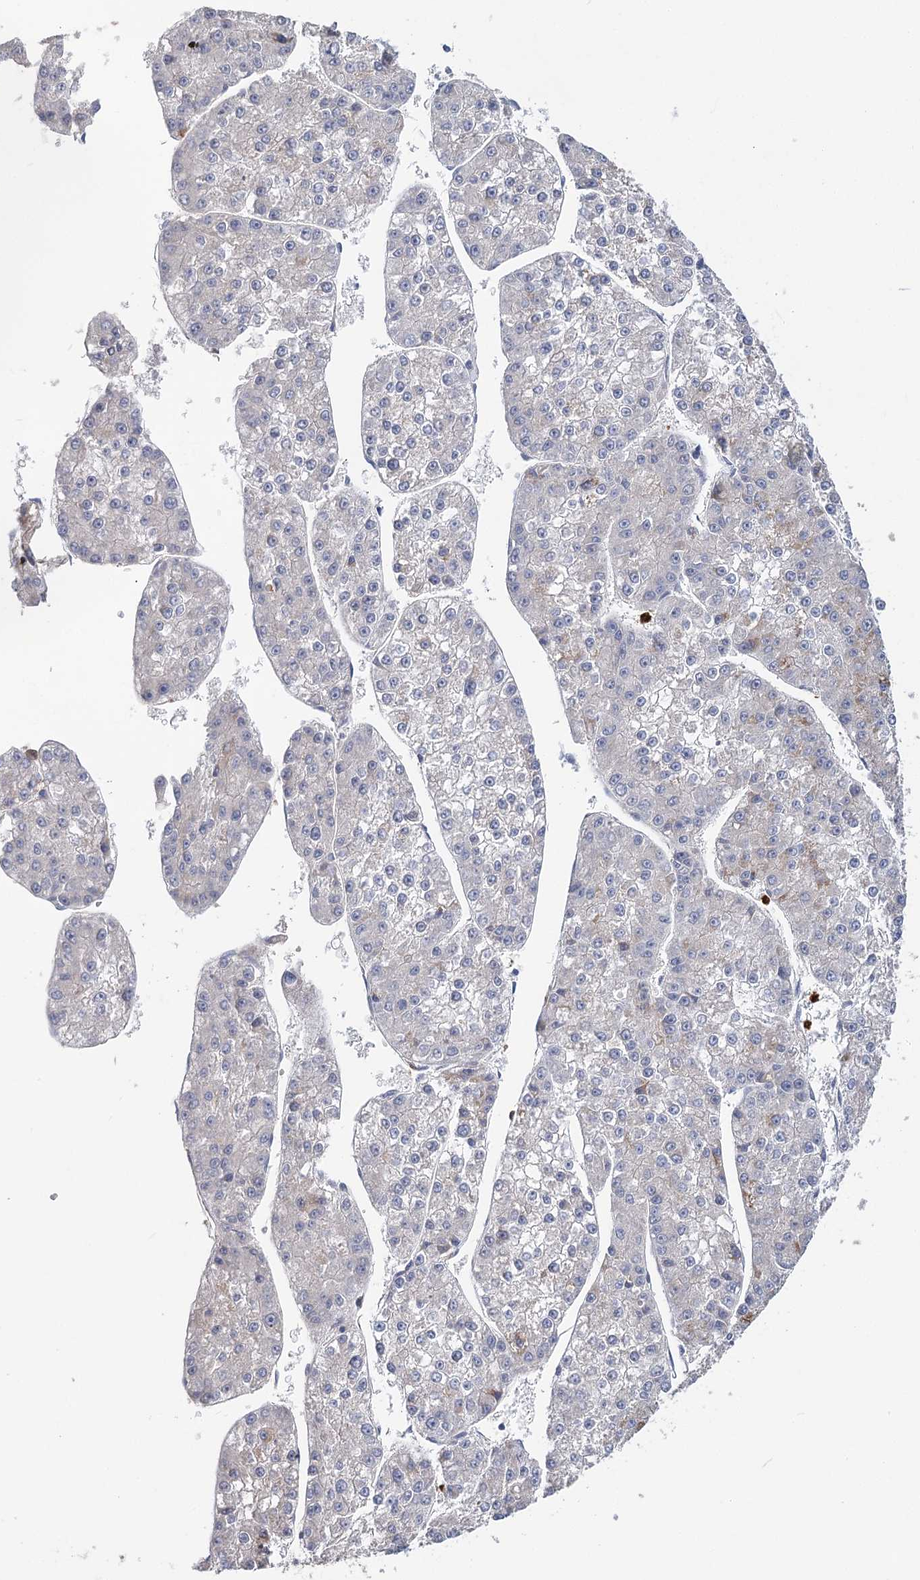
{"staining": {"intensity": "negative", "quantity": "none", "location": "none"}, "tissue": "liver cancer", "cell_type": "Tumor cells", "image_type": "cancer", "snomed": [{"axis": "morphology", "description": "Carcinoma, Hepatocellular, NOS"}, {"axis": "topography", "description": "Liver"}], "caption": "This is an IHC photomicrograph of liver cancer. There is no positivity in tumor cells.", "gene": "EPB41L5", "patient": {"sex": "female", "age": 73}}